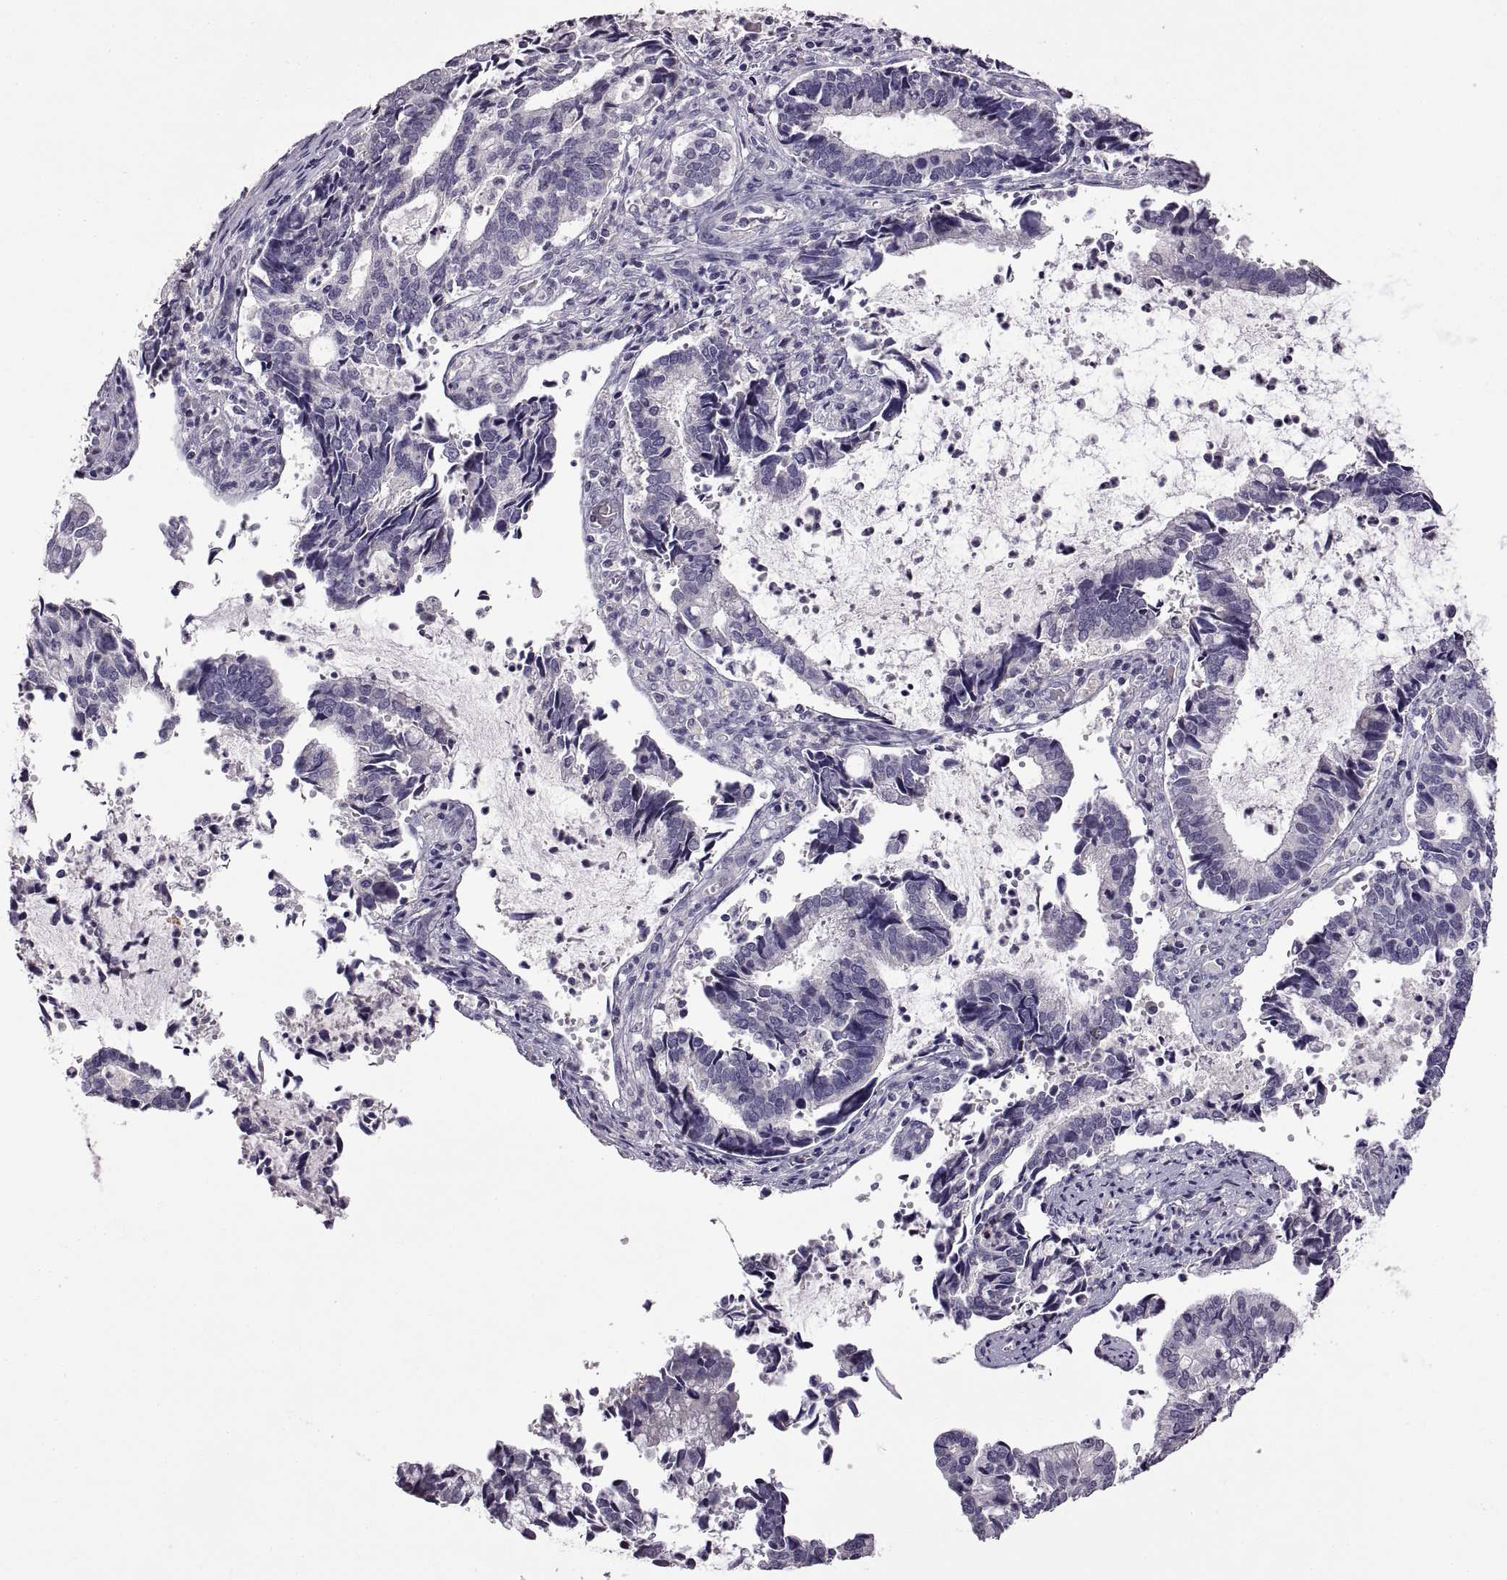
{"staining": {"intensity": "negative", "quantity": "none", "location": "none"}, "tissue": "cervical cancer", "cell_type": "Tumor cells", "image_type": "cancer", "snomed": [{"axis": "morphology", "description": "Adenocarcinoma, NOS"}, {"axis": "topography", "description": "Cervix"}], "caption": "The photomicrograph demonstrates no significant positivity in tumor cells of cervical cancer. (DAB immunohistochemistry visualized using brightfield microscopy, high magnification).", "gene": "DEFB136", "patient": {"sex": "female", "age": 42}}